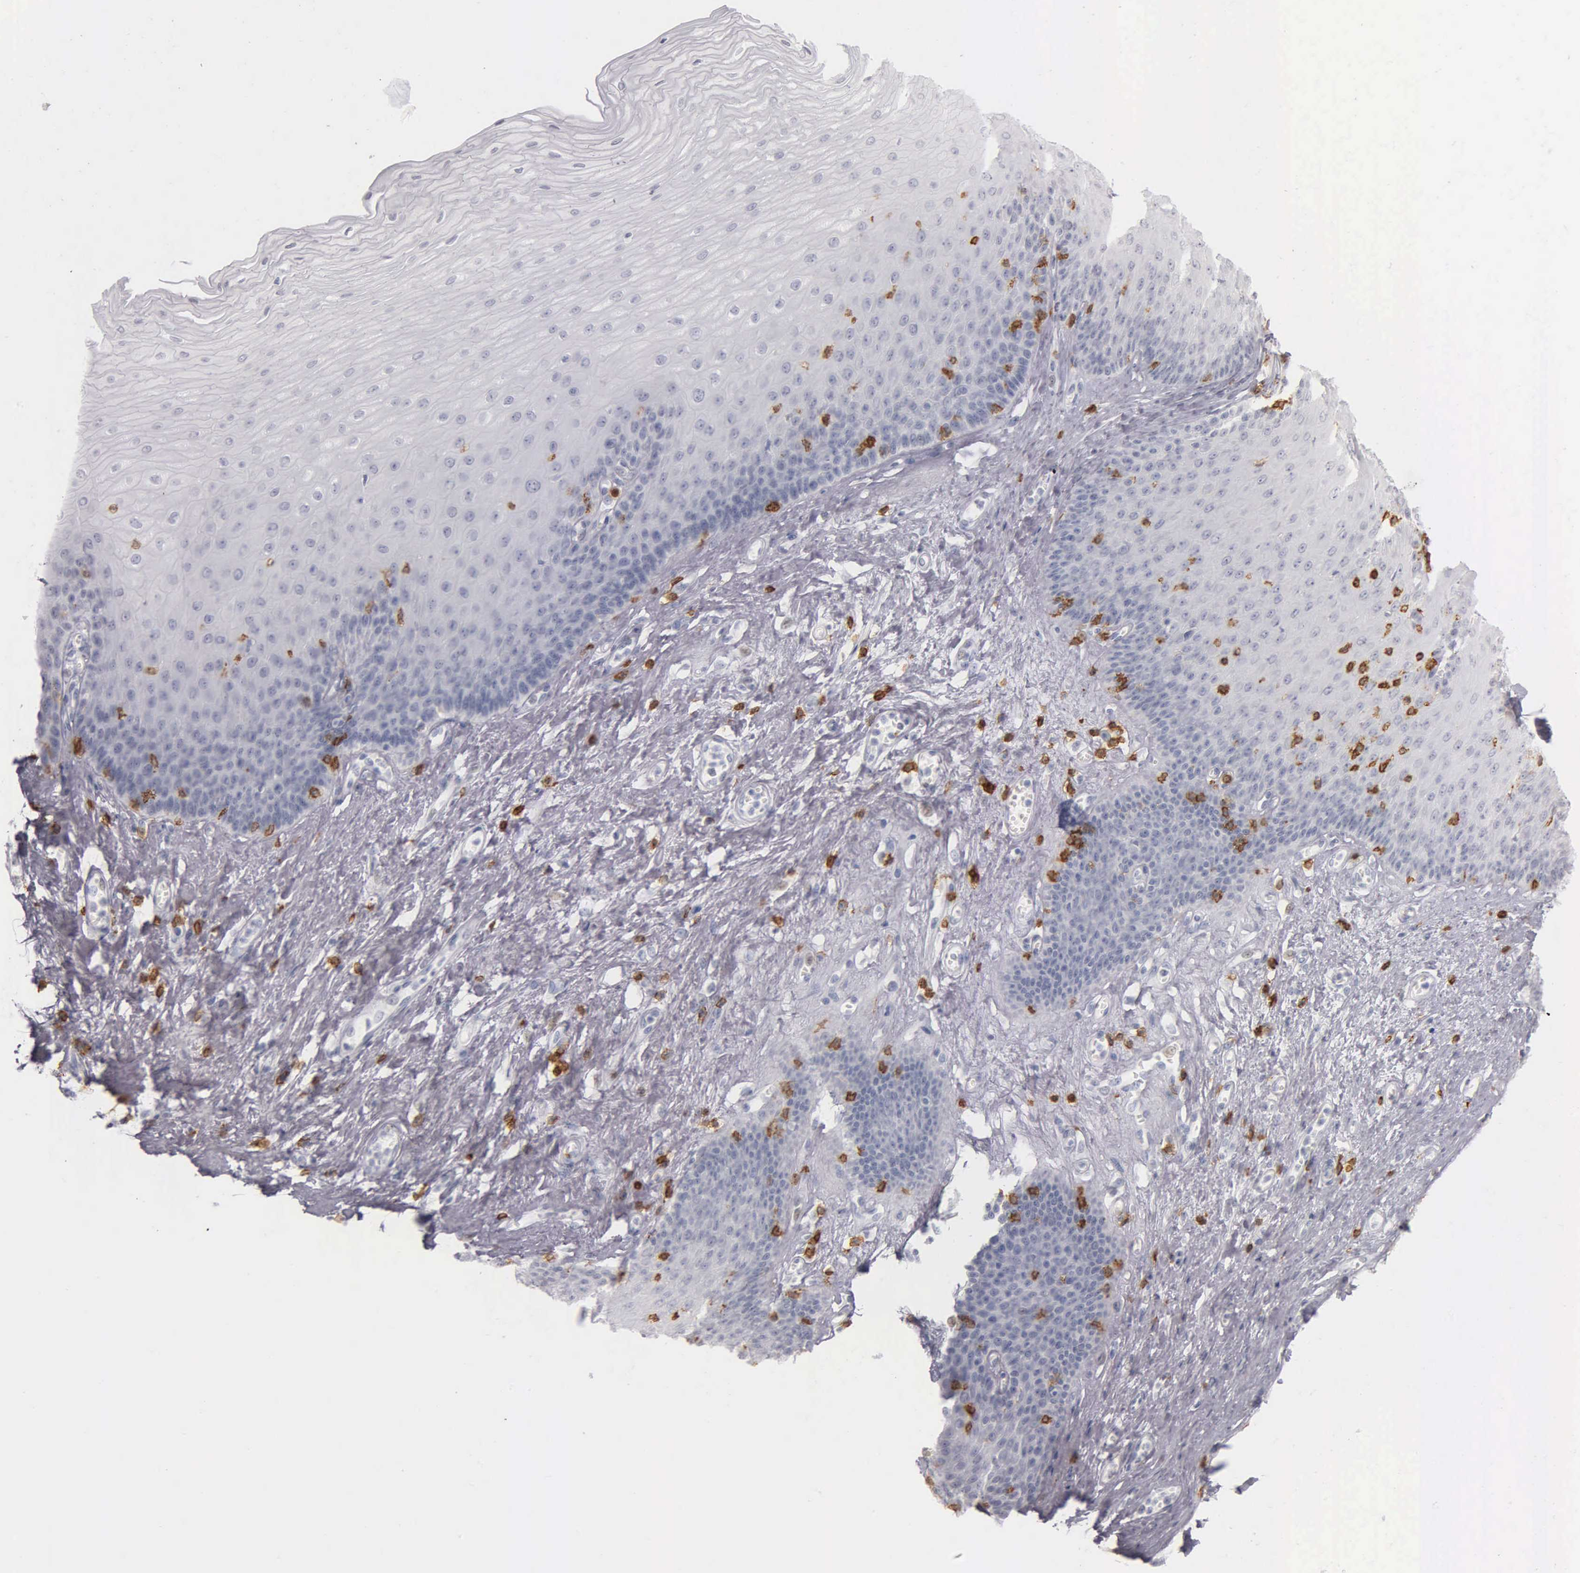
{"staining": {"intensity": "negative", "quantity": "none", "location": "none"}, "tissue": "esophagus", "cell_type": "Squamous epithelial cells", "image_type": "normal", "snomed": [{"axis": "morphology", "description": "Normal tissue, NOS"}, {"axis": "topography", "description": "Esophagus"}], "caption": "This is a image of immunohistochemistry staining of unremarkable esophagus, which shows no expression in squamous epithelial cells.", "gene": "CD3E", "patient": {"sex": "male", "age": 65}}